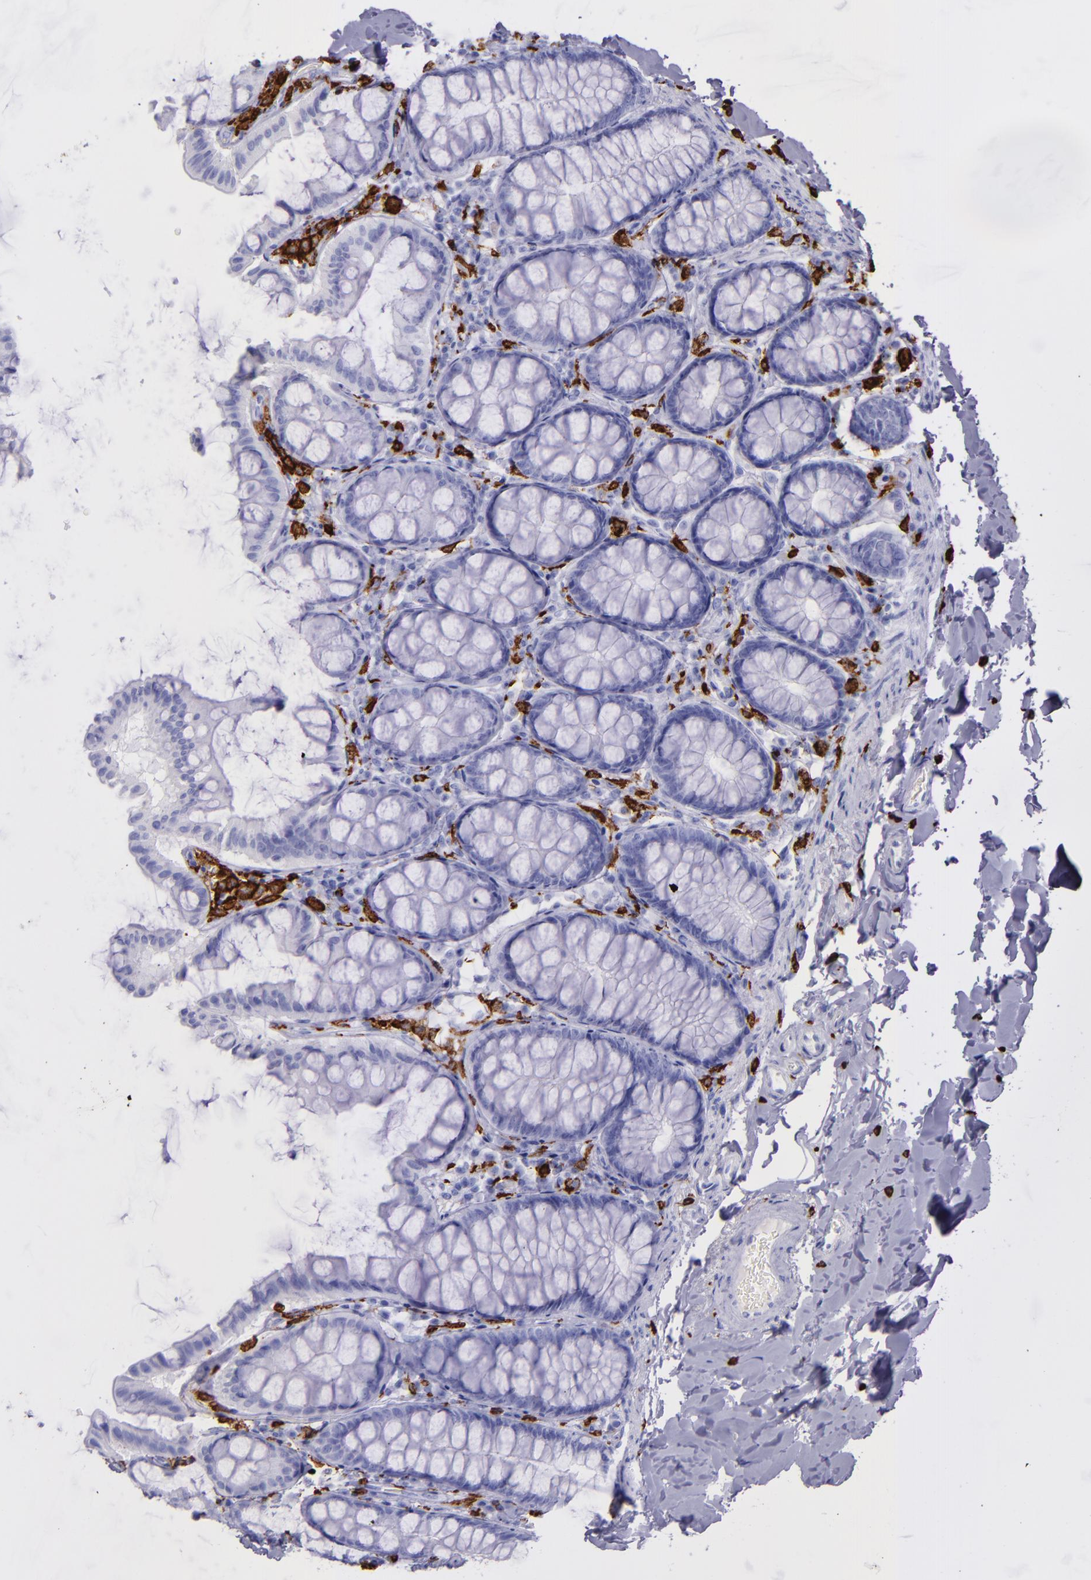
{"staining": {"intensity": "negative", "quantity": "none", "location": "none"}, "tissue": "colon", "cell_type": "Endothelial cells", "image_type": "normal", "snomed": [{"axis": "morphology", "description": "Normal tissue, NOS"}, {"axis": "topography", "description": "Colon"}], "caption": "Immunohistochemical staining of benign colon demonstrates no significant positivity in endothelial cells. (Brightfield microscopy of DAB immunohistochemistry at high magnification).", "gene": "CD163", "patient": {"sex": "female", "age": 61}}